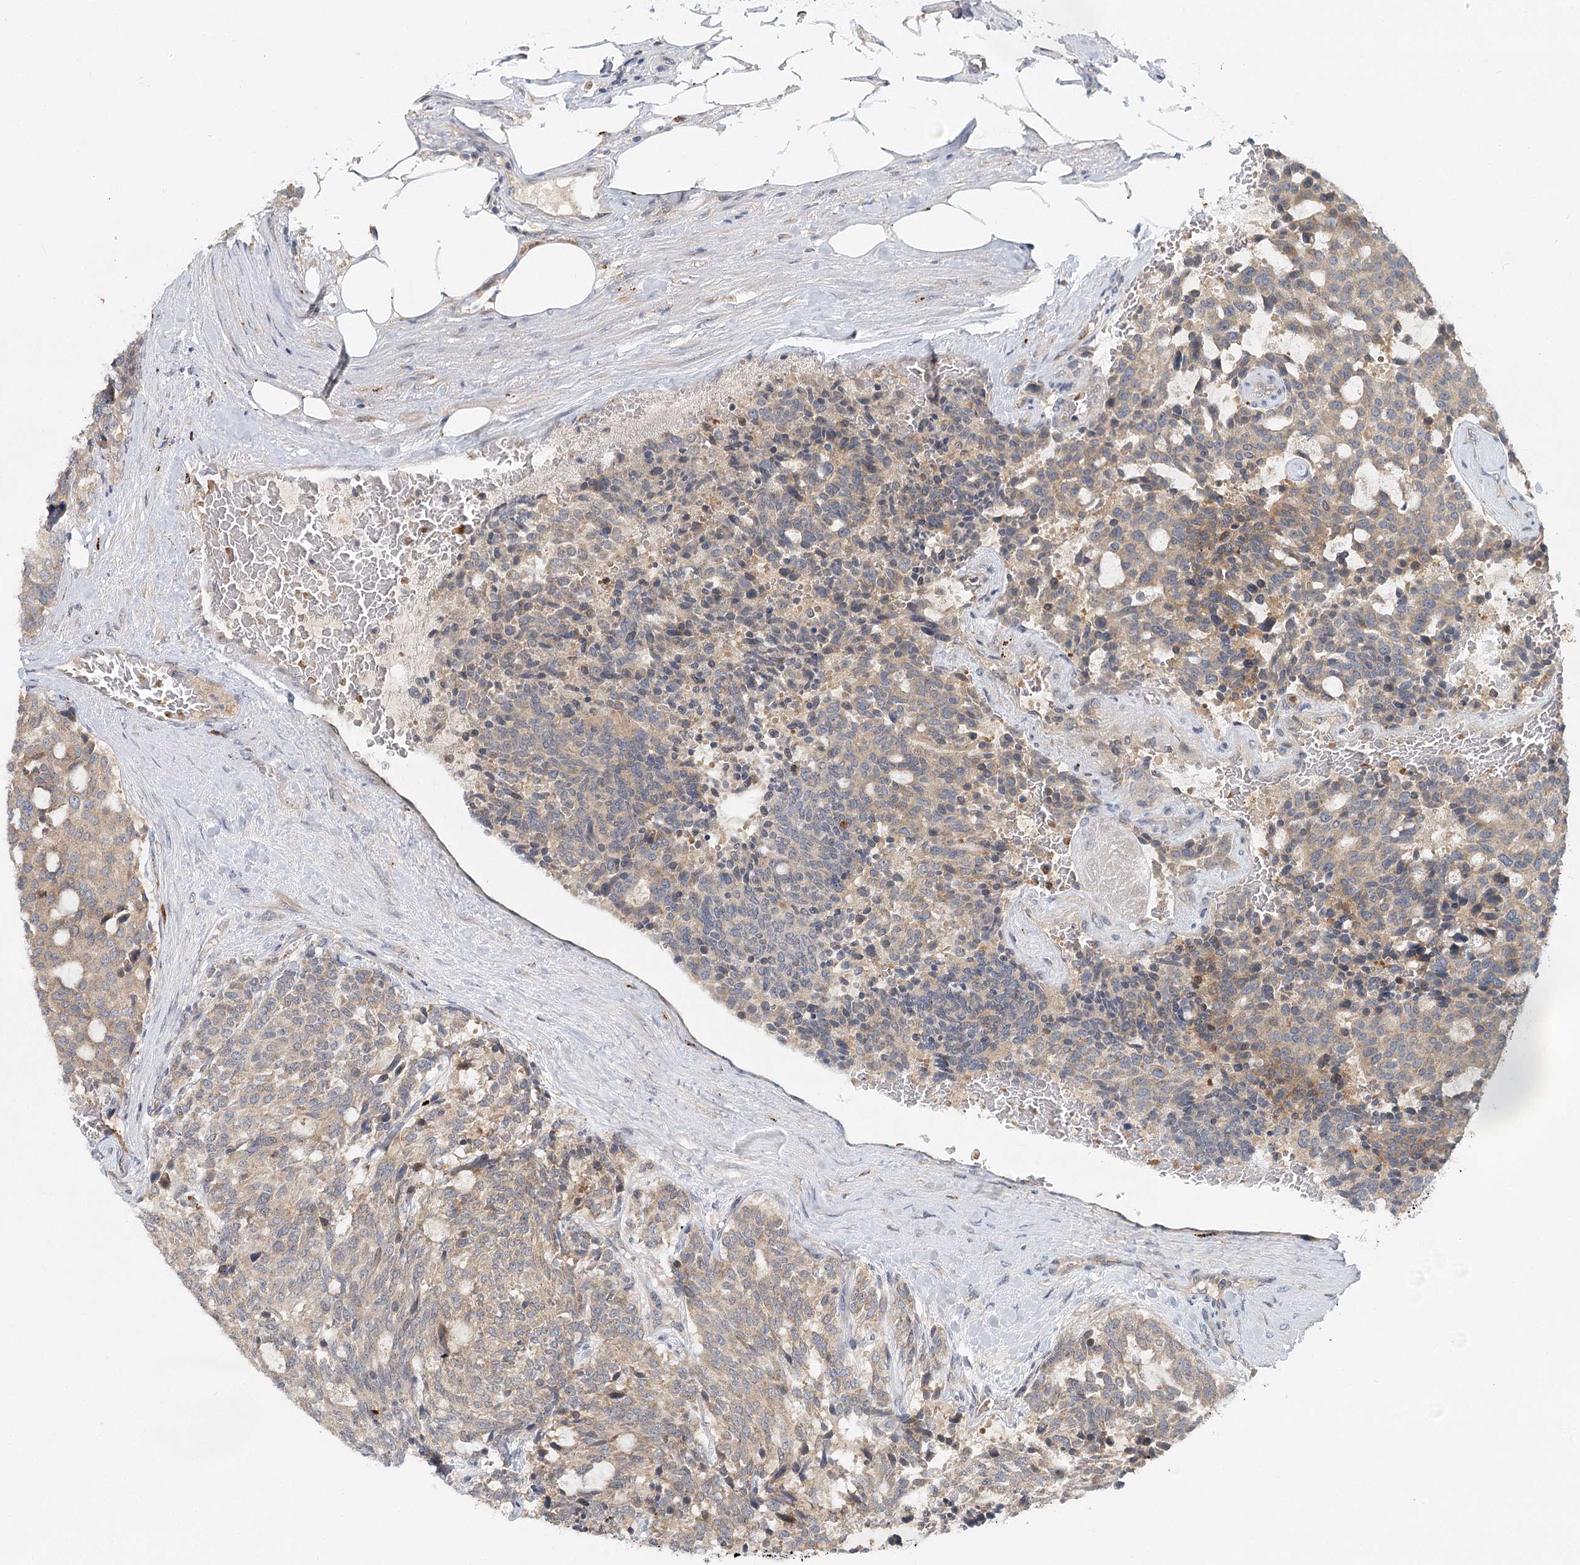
{"staining": {"intensity": "weak", "quantity": "<25%", "location": "cytoplasmic/membranous"}, "tissue": "carcinoid", "cell_type": "Tumor cells", "image_type": "cancer", "snomed": [{"axis": "morphology", "description": "Carcinoid, malignant, NOS"}, {"axis": "topography", "description": "Pancreas"}], "caption": "This is an immunohistochemistry (IHC) photomicrograph of carcinoid. There is no expression in tumor cells.", "gene": "PYROXD2", "patient": {"sex": "female", "age": 54}}